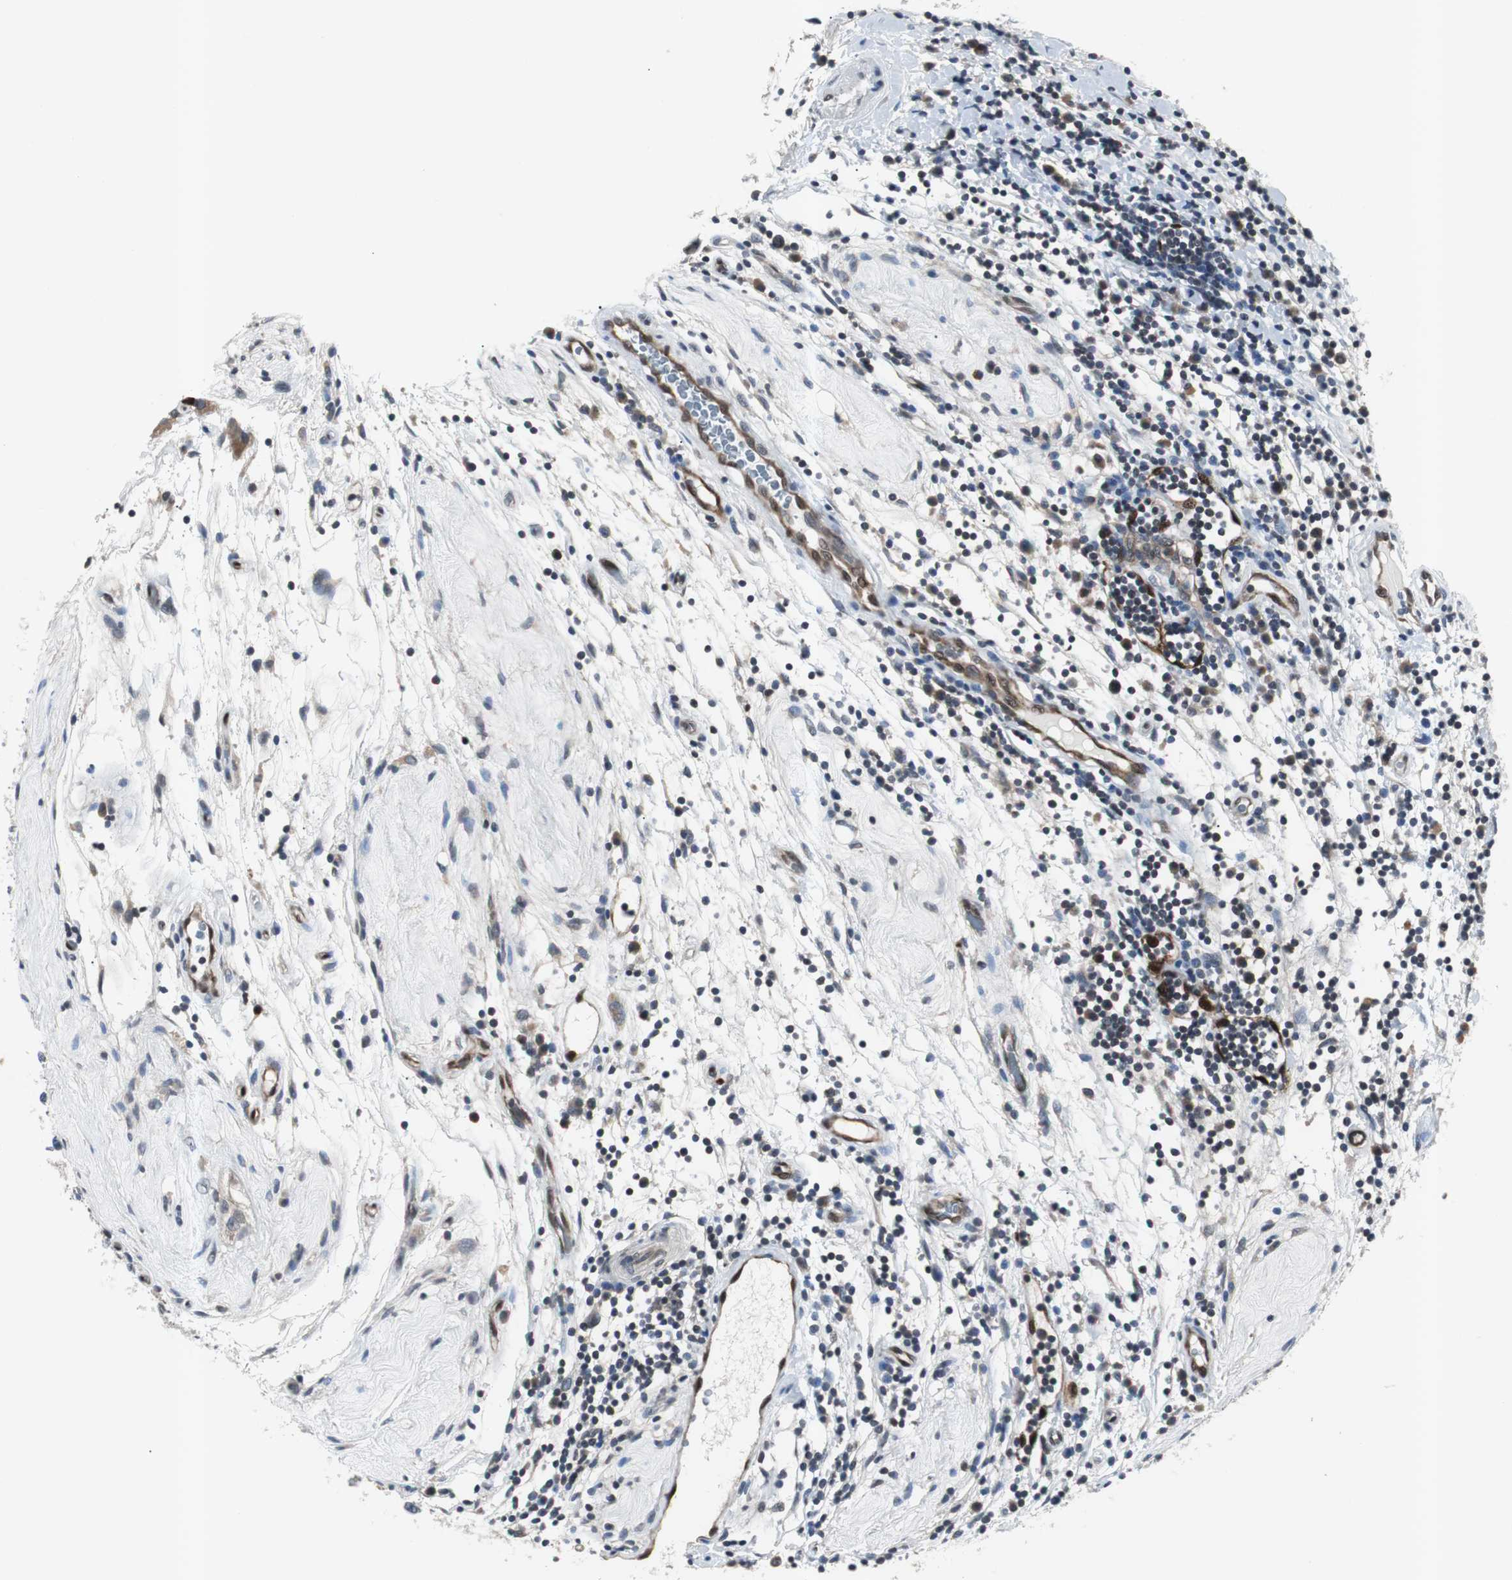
{"staining": {"intensity": "negative", "quantity": "none", "location": "none"}, "tissue": "testis cancer", "cell_type": "Tumor cells", "image_type": "cancer", "snomed": [{"axis": "morphology", "description": "Seminoma, NOS"}, {"axis": "topography", "description": "Testis"}], "caption": "Immunohistochemistry (IHC) histopathology image of human testis cancer stained for a protein (brown), which exhibits no expression in tumor cells.", "gene": "SMAD1", "patient": {"sex": "male", "age": 43}}